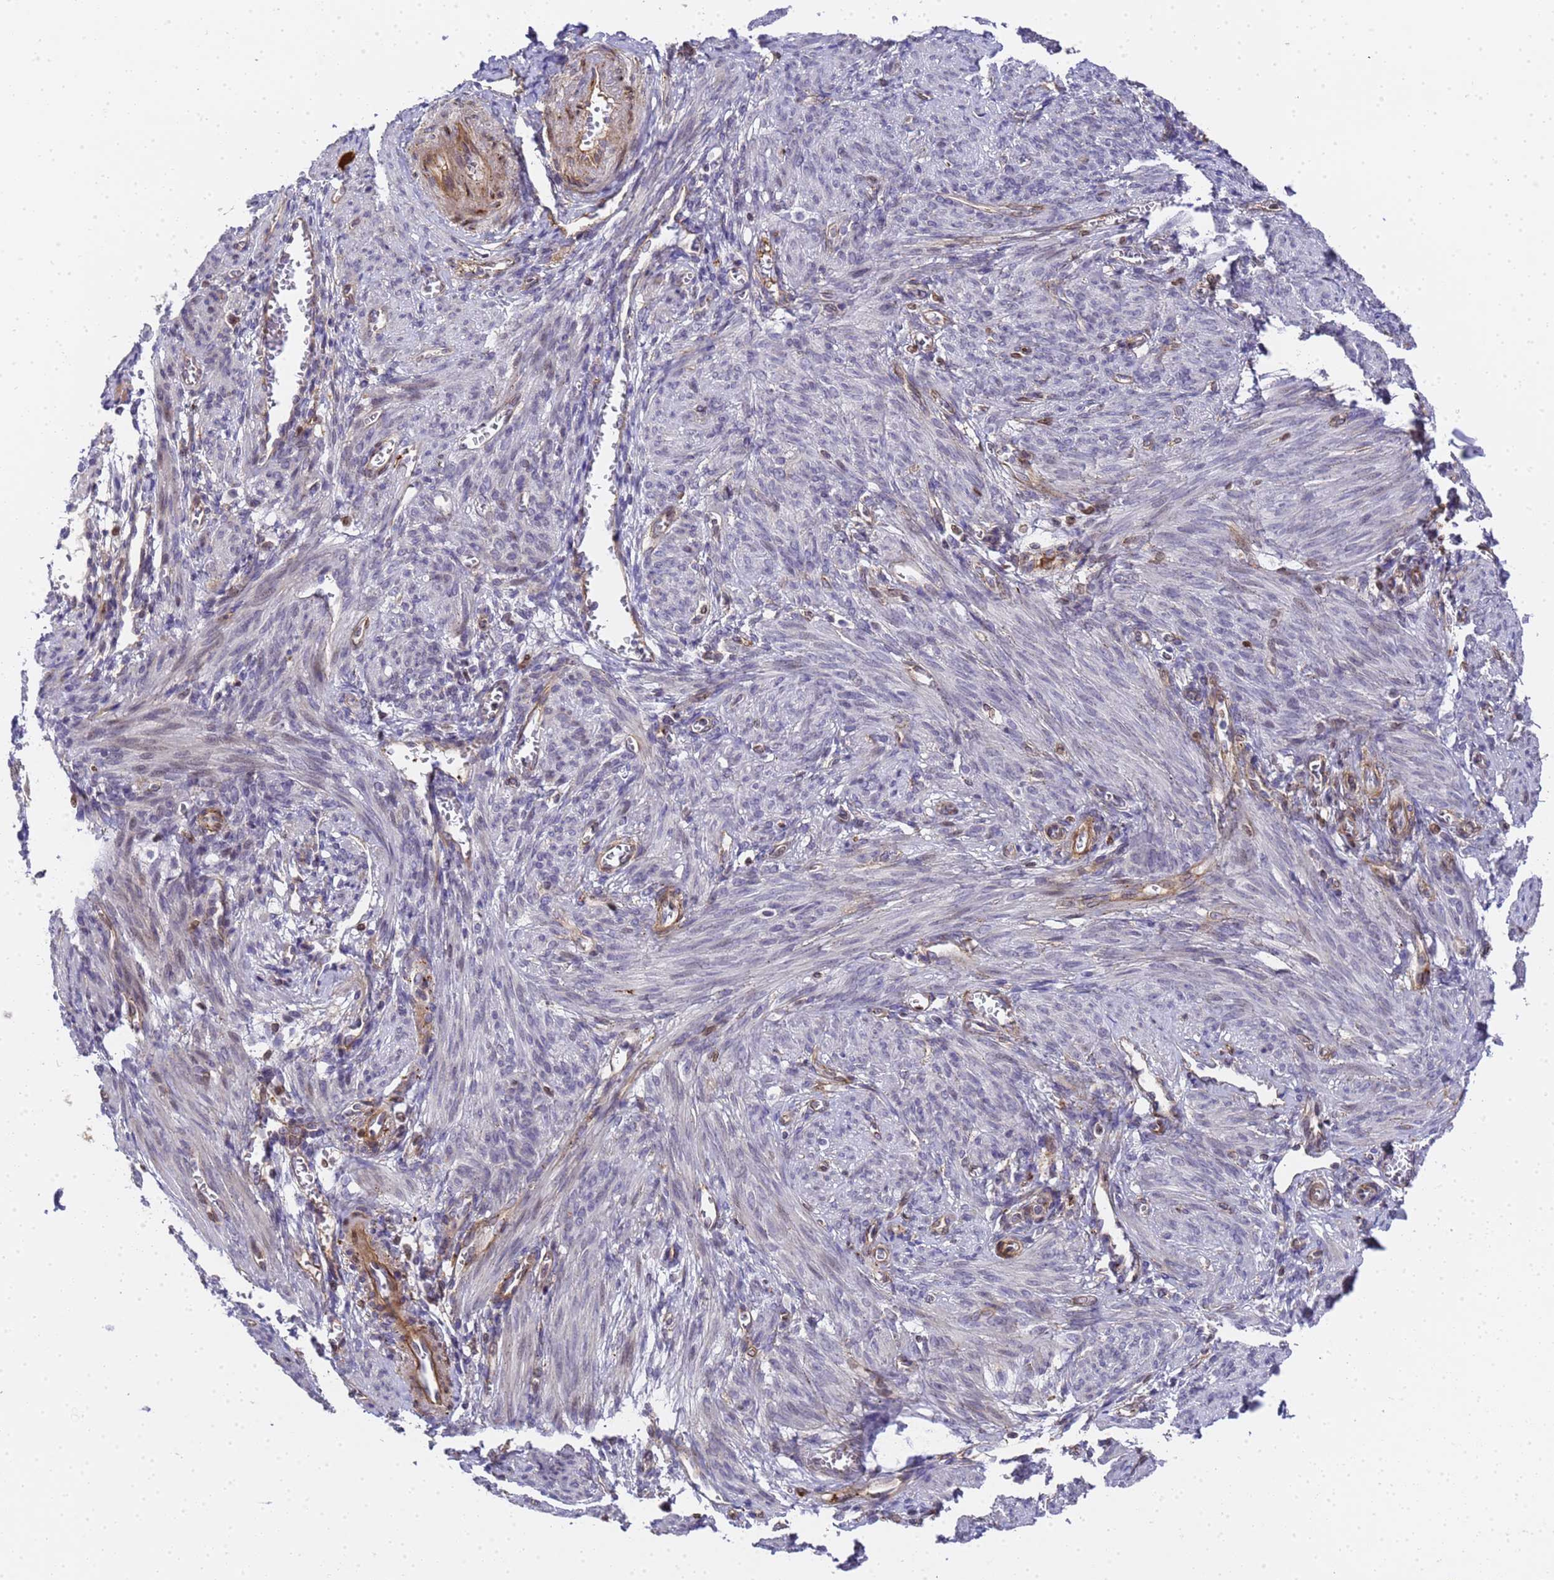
{"staining": {"intensity": "weak", "quantity": "<25%", "location": "nuclear"}, "tissue": "smooth muscle", "cell_type": "Smooth muscle cells", "image_type": "normal", "snomed": [{"axis": "morphology", "description": "Normal tissue, NOS"}, {"axis": "topography", "description": "Smooth muscle"}], "caption": "Immunohistochemistry (IHC) micrograph of benign smooth muscle: smooth muscle stained with DAB (3,3'-diaminobenzidine) reveals no significant protein staining in smooth muscle cells.", "gene": "IGFBP7", "patient": {"sex": "female", "age": 39}}